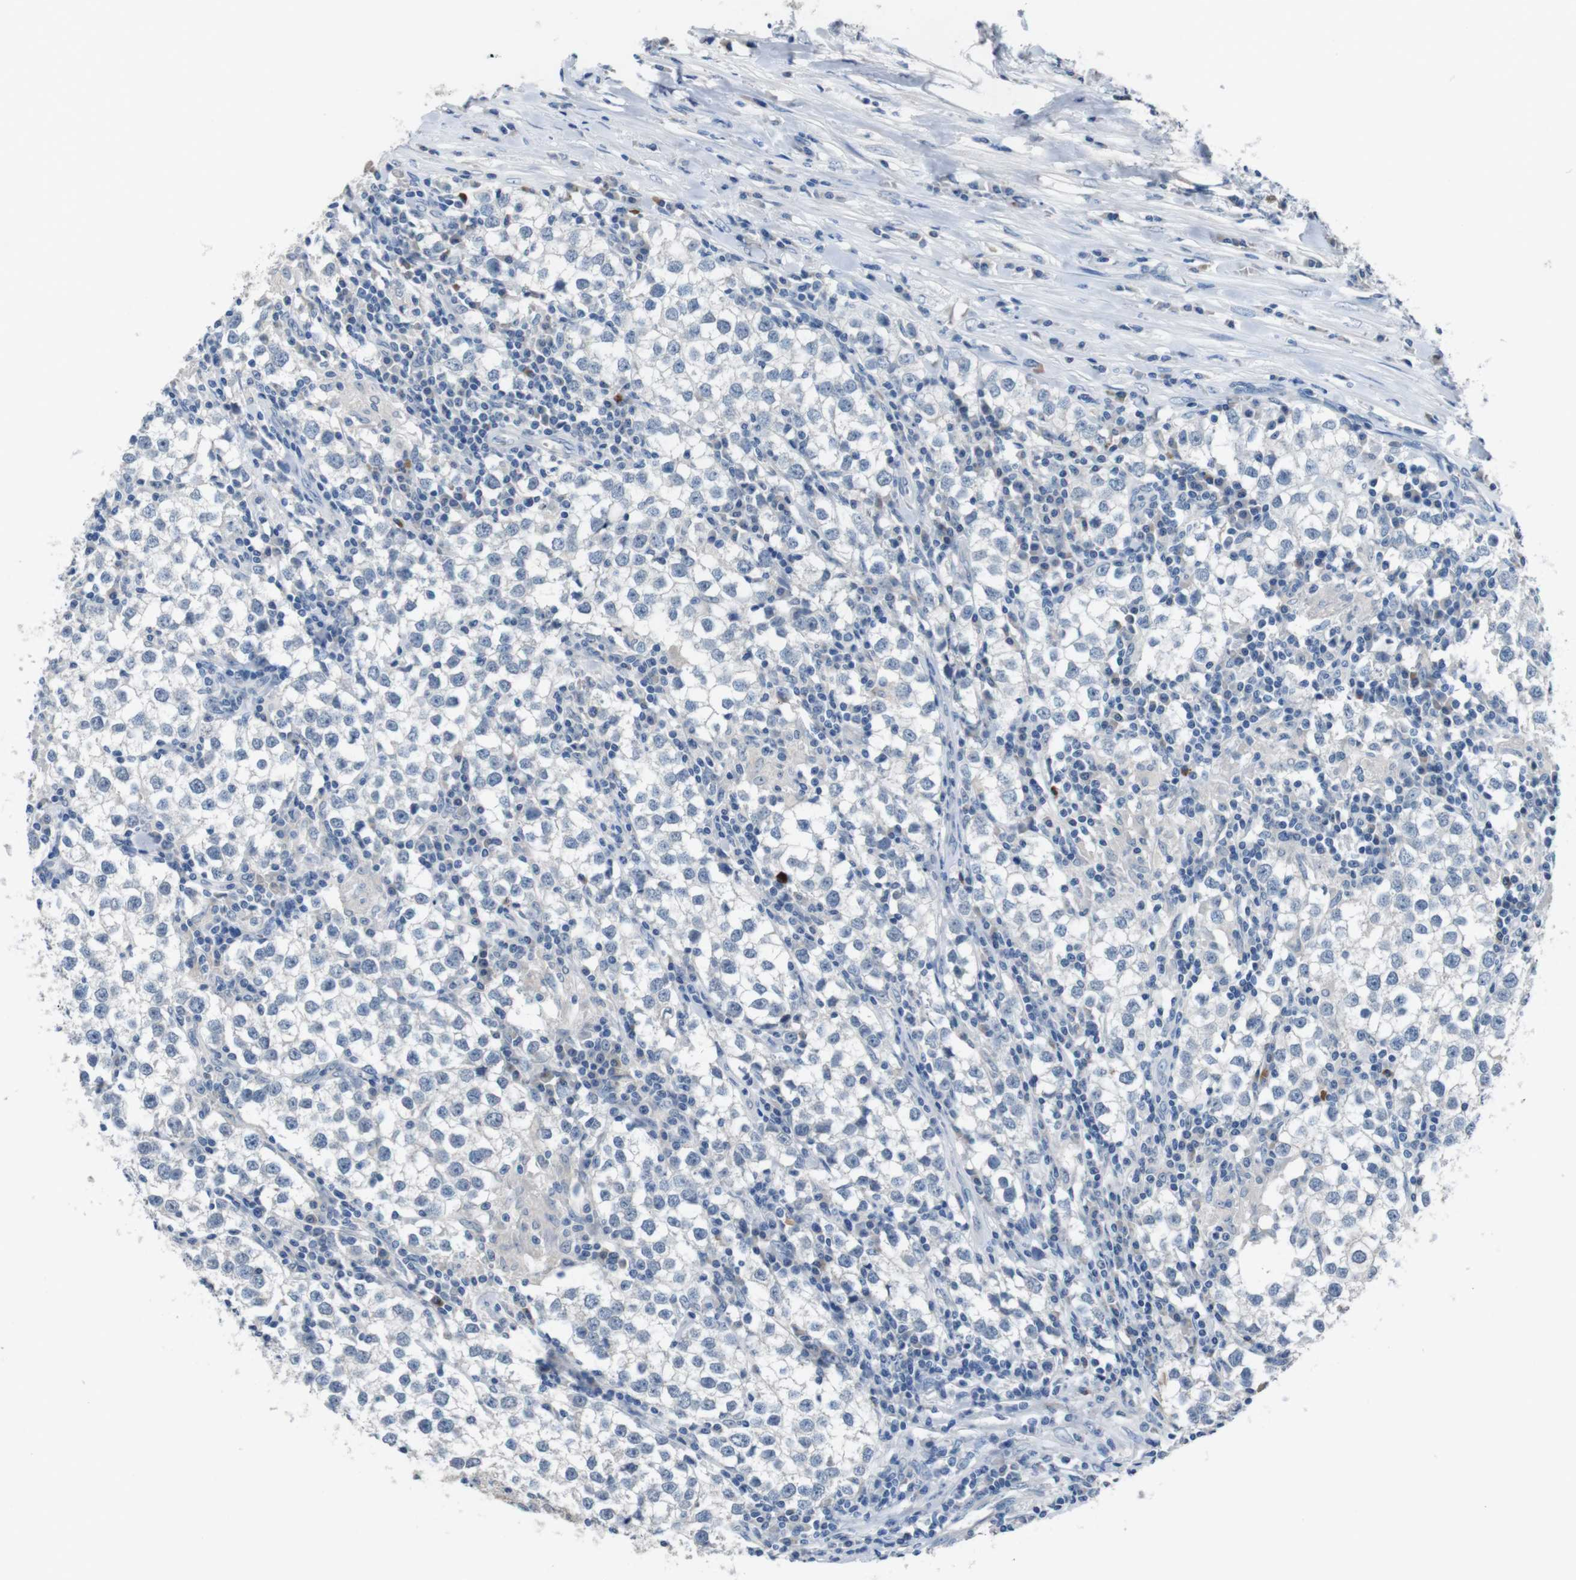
{"staining": {"intensity": "negative", "quantity": "none", "location": "none"}, "tissue": "testis cancer", "cell_type": "Tumor cells", "image_type": "cancer", "snomed": [{"axis": "morphology", "description": "Seminoma, NOS"}, {"axis": "morphology", "description": "Carcinoma, Embryonal, NOS"}, {"axis": "topography", "description": "Testis"}], "caption": "Embryonal carcinoma (testis) stained for a protein using immunohistochemistry (IHC) displays no expression tumor cells.", "gene": "SLC2A8", "patient": {"sex": "male", "age": 36}}